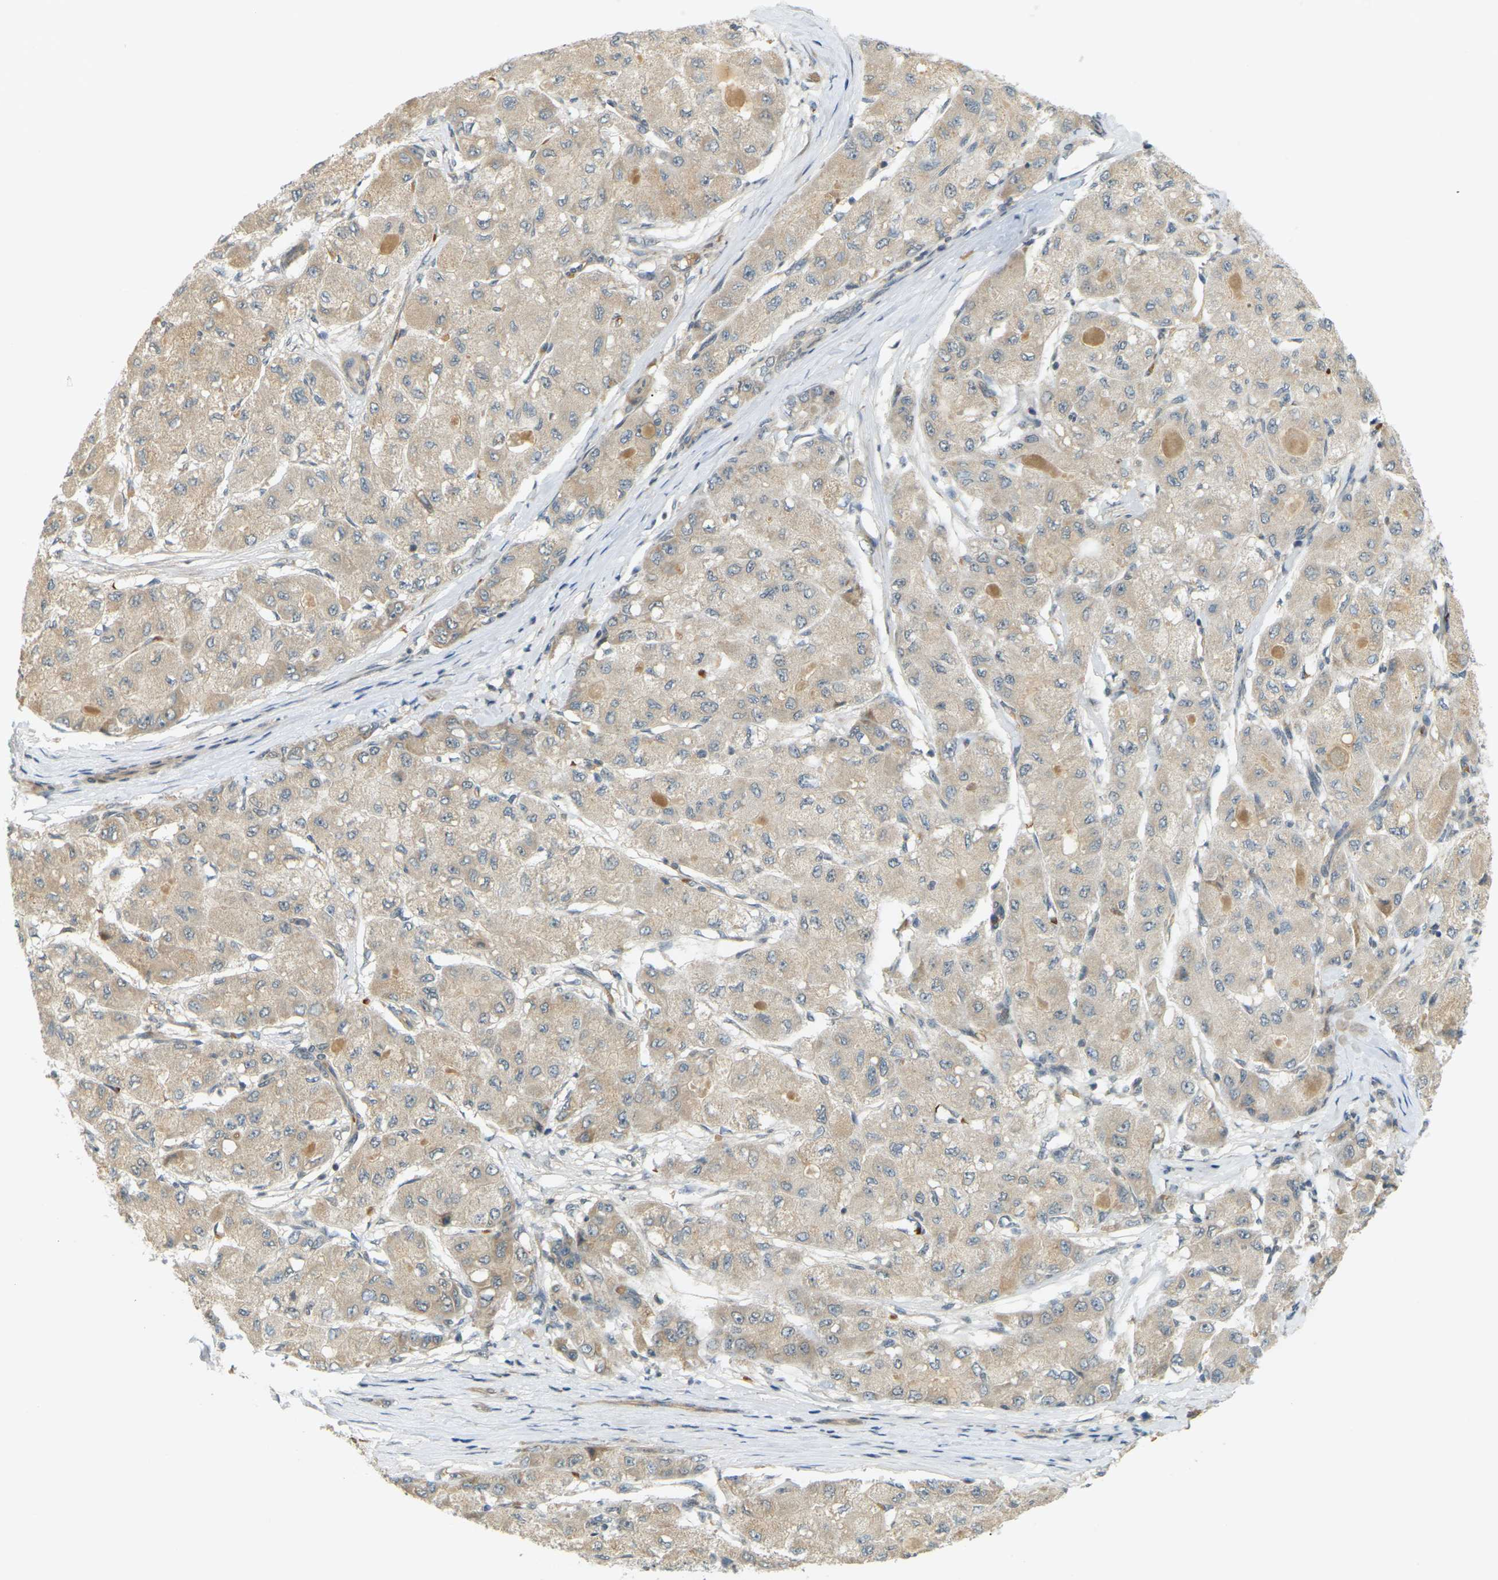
{"staining": {"intensity": "weak", "quantity": ">75%", "location": "cytoplasmic/membranous"}, "tissue": "liver cancer", "cell_type": "Tumor cells", "image_type": "cancer", "snomed": [{"axis": "morphology", "description": "Carcinoma, Hepatocellular, NOS"}, {"axis": "topography", "description": "Liver"}], "caption": "Liver cancer tissue exhibits weak cytoplasmic/membranous expression in approximately >75% of tumor cells", "gene": "SOCS6", "patient": {"sex": "male", "age": 80}}